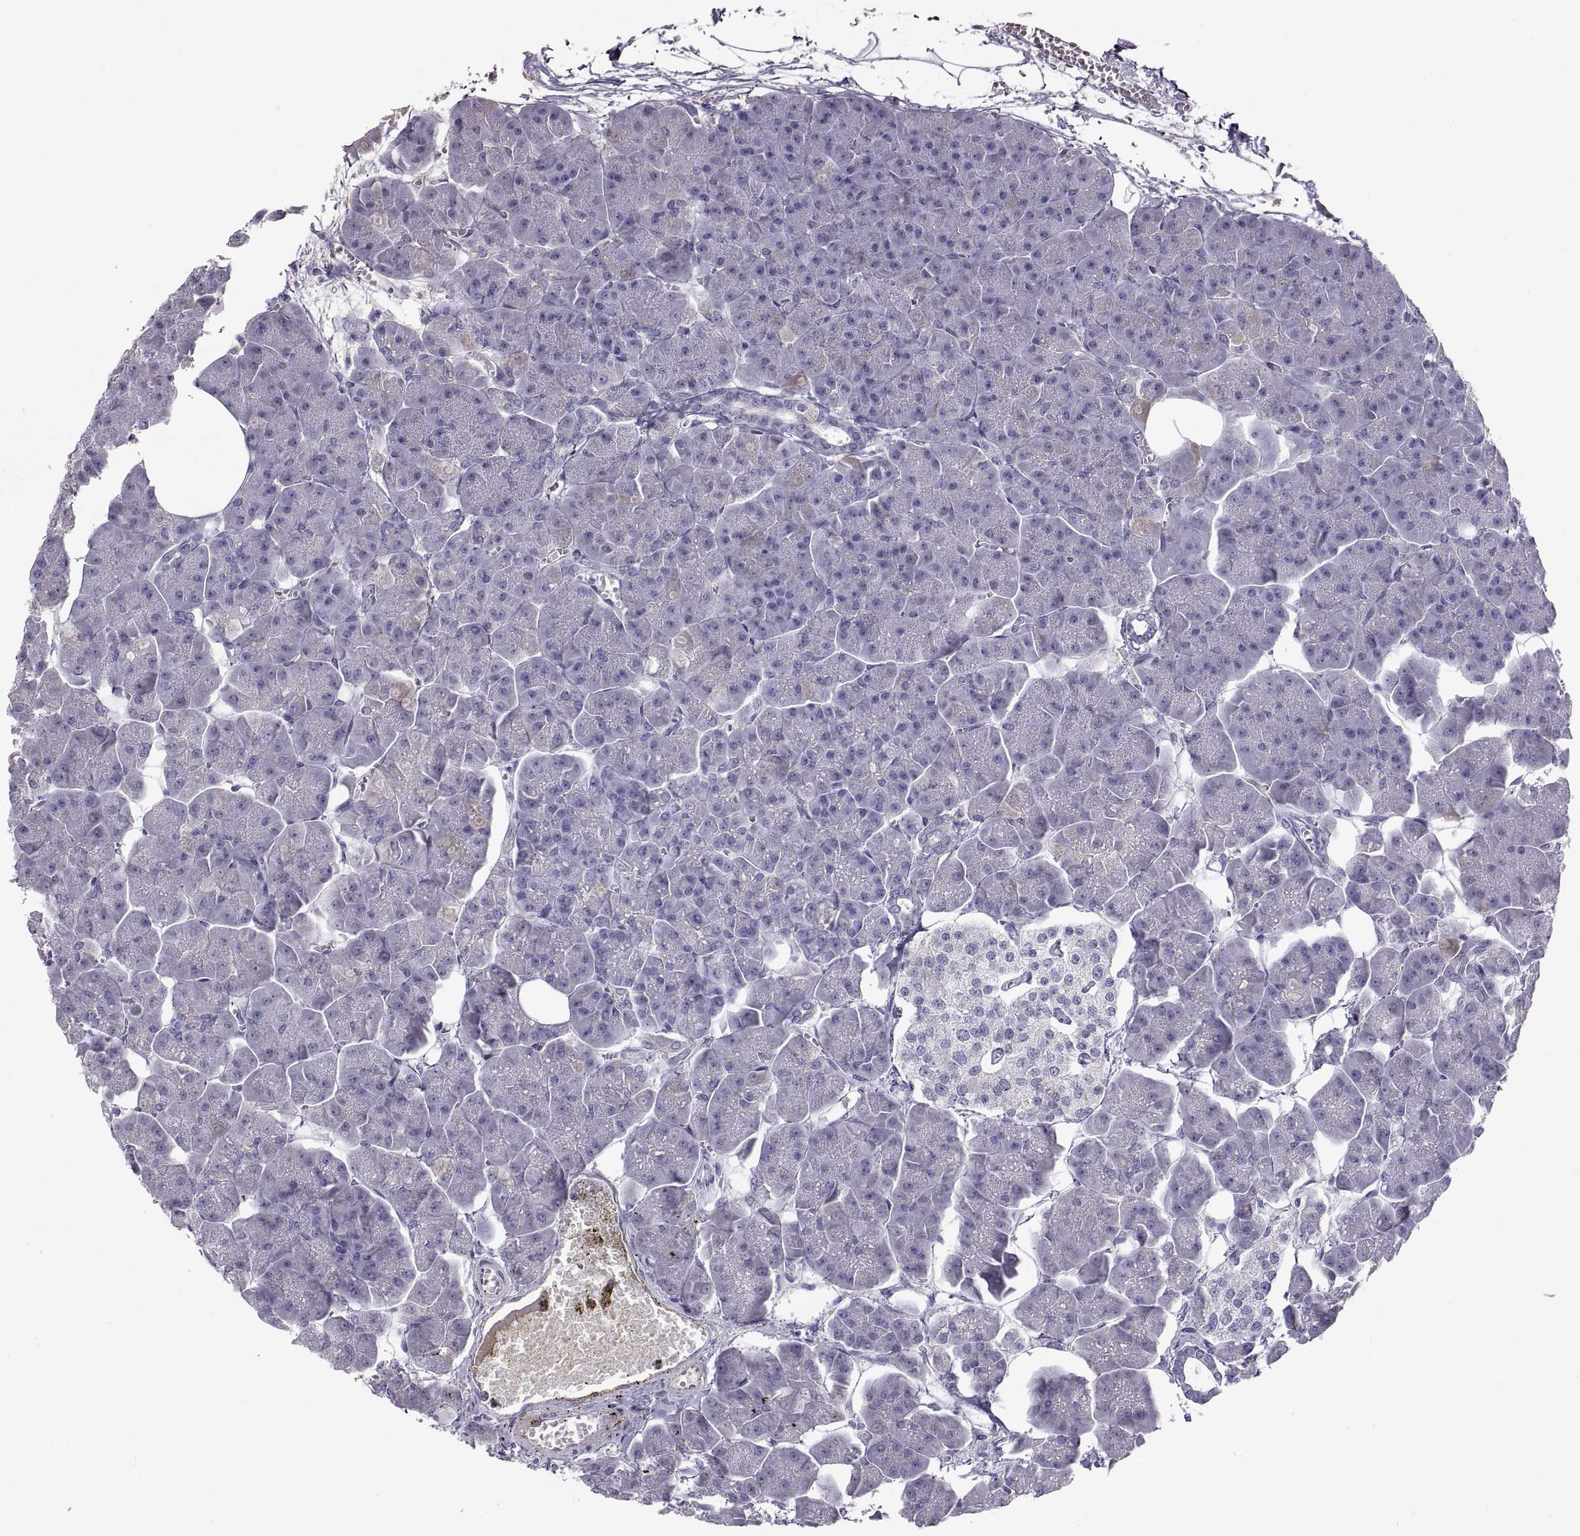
{"staining": {"intensity": "negative", "quantity": "none", "location": "none"}, "tissue": "pancreas", "cell_type": "Exocrine glandular cells", "image_type": "normal", "snomed": [{"axis": "morphology", "description": "Normal tissue, NOS"}, {"axis": "topography", "description": "Adipose tissue"}, {"axis": "topography", "description": "Pancreas"}, {"axis": "topography", "description": "Peripheral nerve tissue"}], "caption": "High power microscopy image of an immunohistochemistry histopathology image of normal pancreas, revealing no significant expression in exocrine glandular cells.", "gene": "ADAM32", "patient": {"sex": "female", "age": 58}}